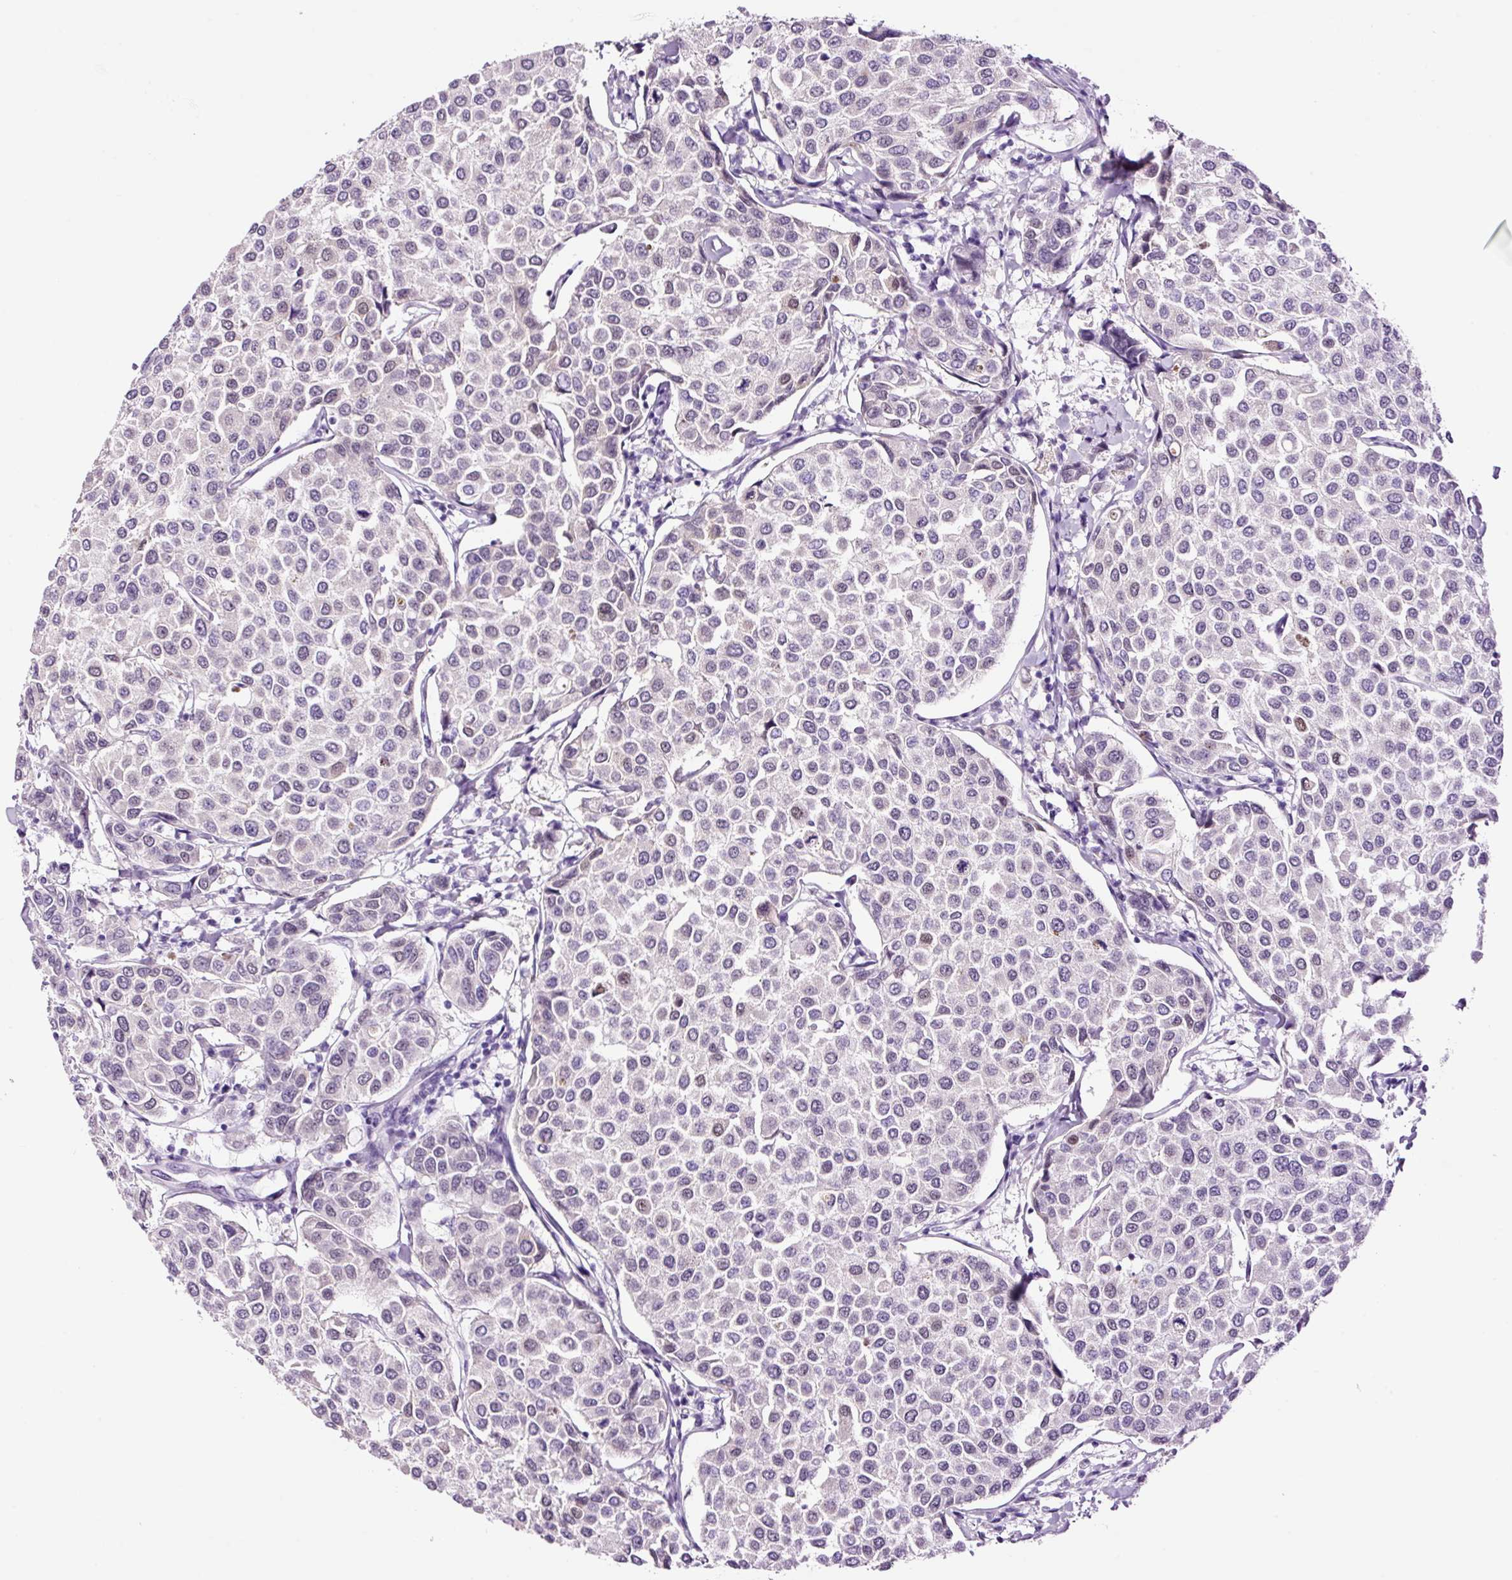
{"staining": {"intensity": "negative", "quantity": "none", "location": "none"}, "tissue": "breast cancer", "cell_type": "Tumor cells", "image_type": "cancer", "snomed": [{"axis": "morphology", "description": "Duct carcinoma"}, {"axis": "topography", "description": "Breast"}], "caption": "Tumor cells show no significant protein positivity in breast intraductal carcinoma.", "gene": "RTF2", "patient": {"sex": "female", "age": 55}}